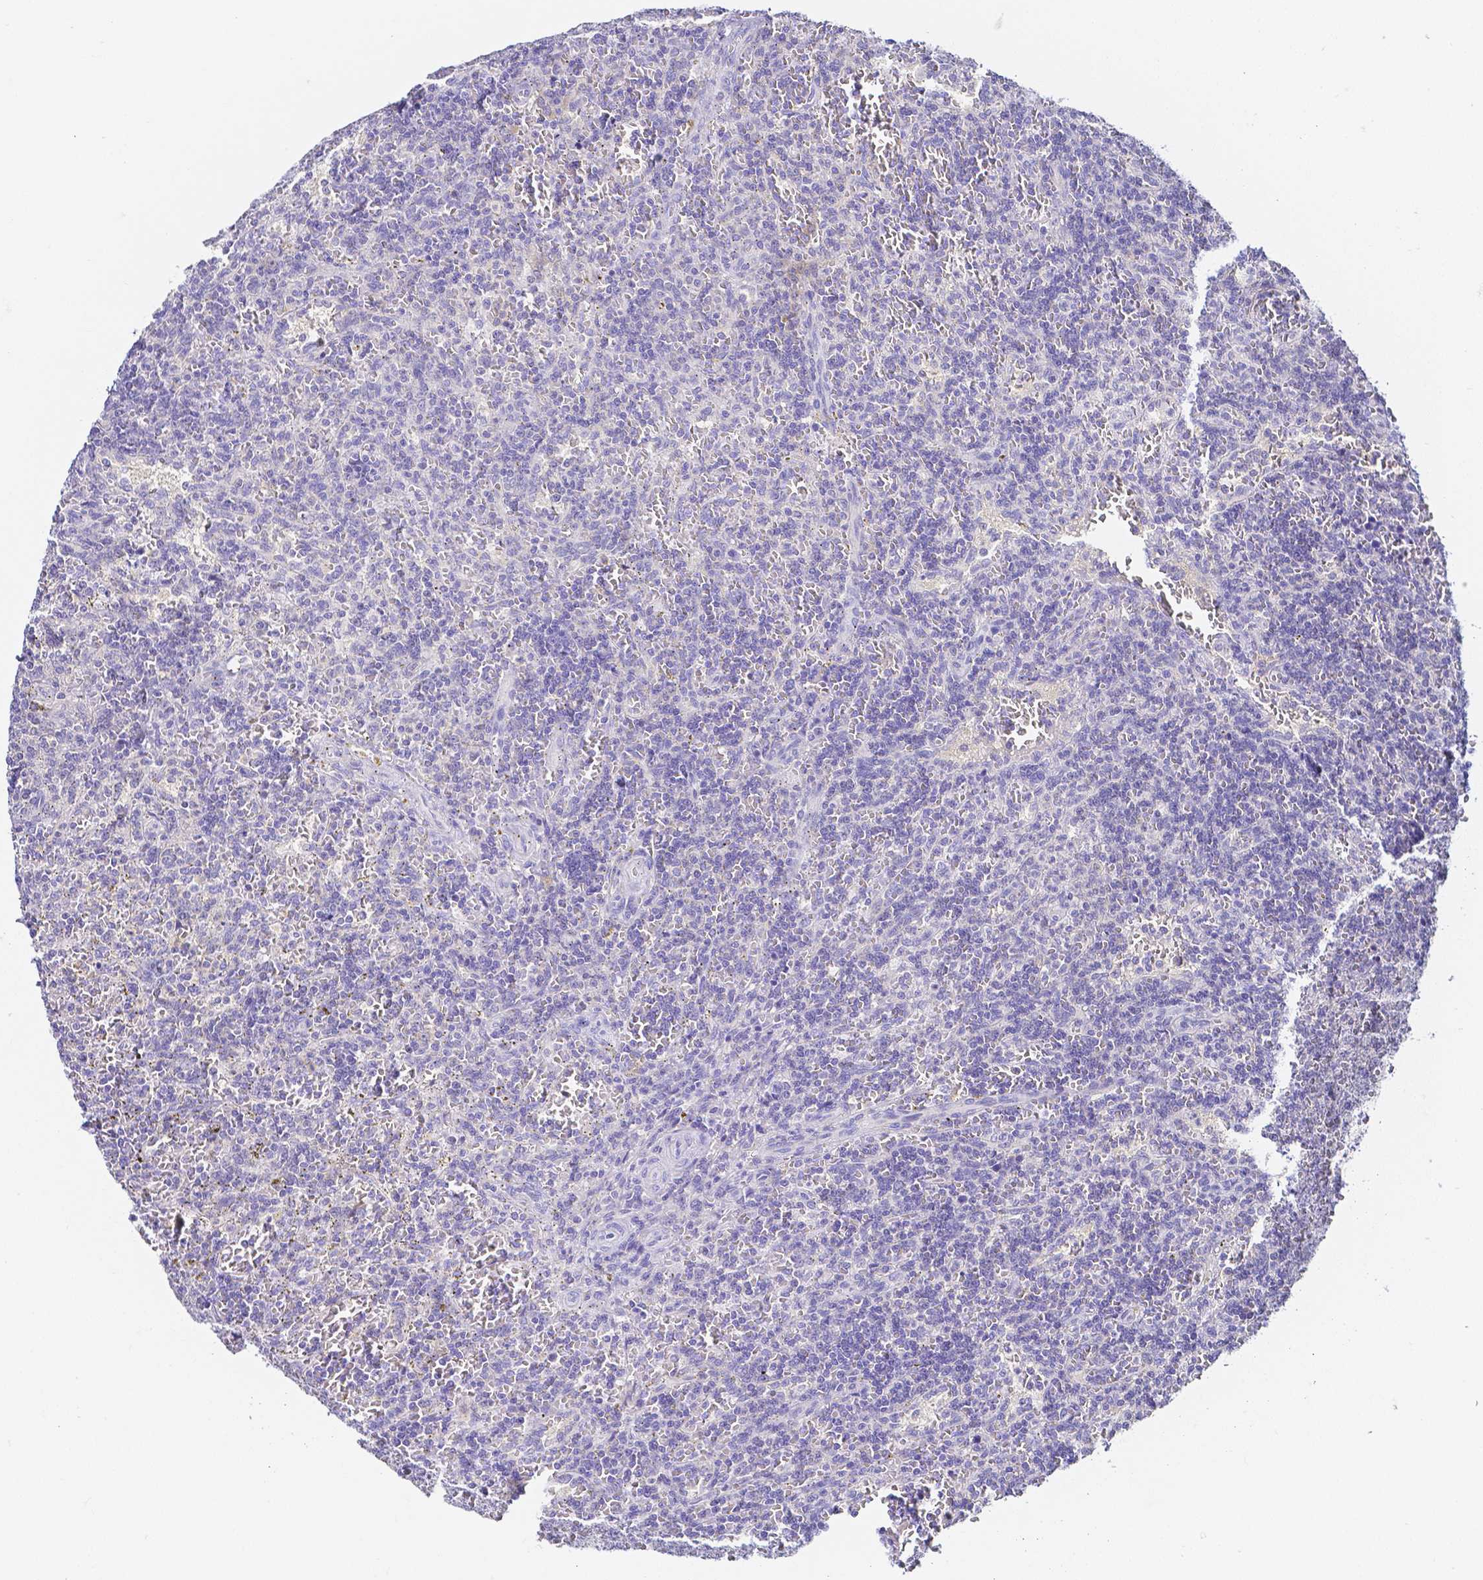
{"staining": {"intensity": "negative", "quantity": "none", "location": "none"}, "tissue": "lymphoma", "cell_type": "Tumor cells", "image_type": "cancer", "snomed": [{"axis": "morphology", "description": "Malignant lymphoma, non-Hodgkin's type, Low grade"}, {"axis": "topography", "description": "Spleen"}], "caption": "IHC micrograph of neoplastic tissue: human malignant lymphoma, non-Hodgkin's type (low-grade) stained with DAB (3,3'-diaminobenzidine) reveals no significant protein expression in tumor cells.", "gene": "PKP3", "patient": {"sex": "male", "age": 73}}